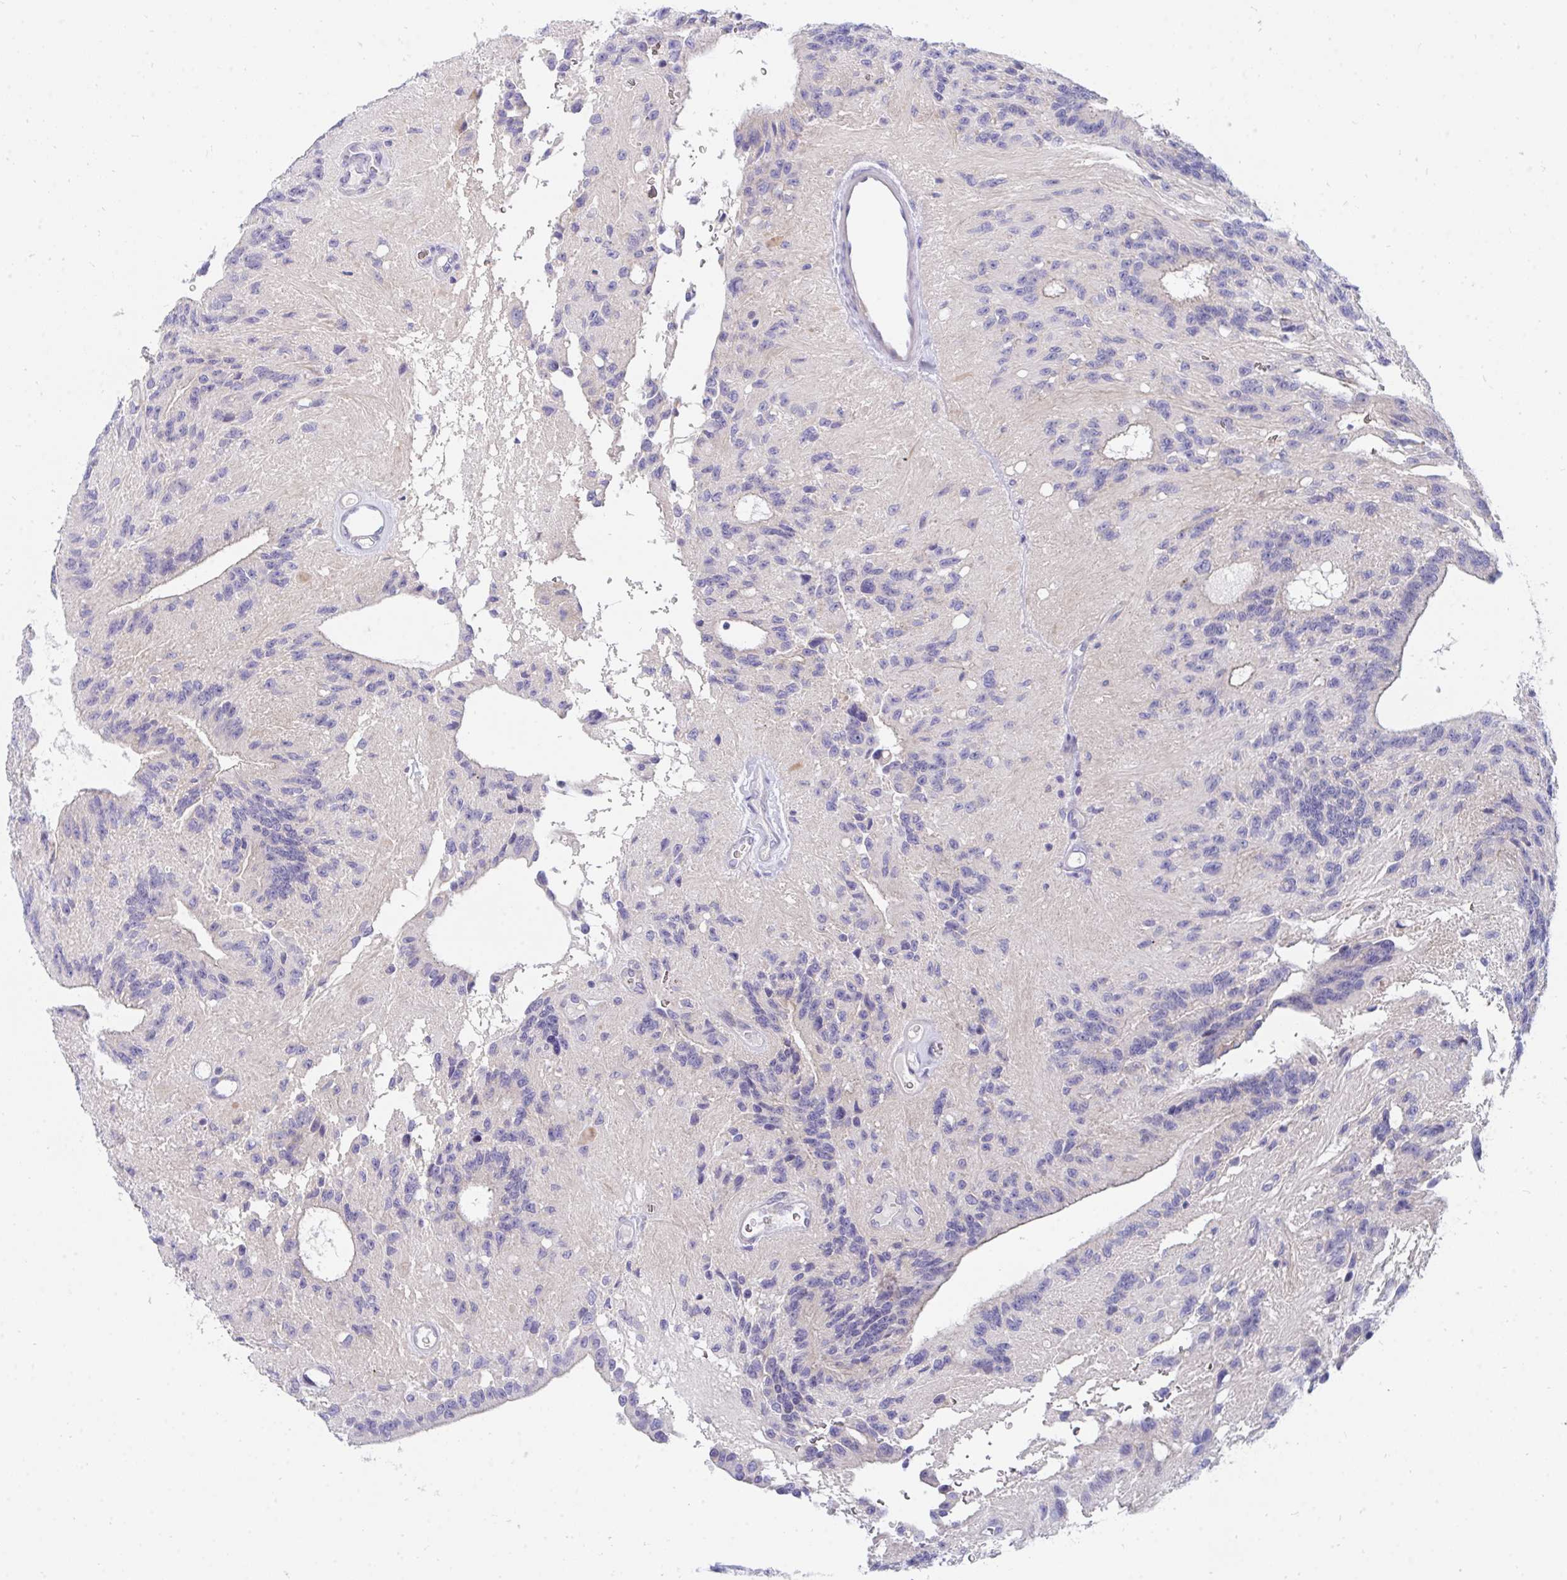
{"staining": {"intensity": "negative", "quantity": "none", "location": "none"}, "tissue": "glioma", "cell_type": "Tumor cells", "image_type": "cancer", "snomed": [{"axis": "morphology", "description": "Glioma, malignant, Low grade"}, {"axis": "topography", "description": "Brain"}], "caption": "This histopathology image is of glioma stained with IHC to label a protein in brown with the nuclei are counter-stained blue. There is no staining in tumor cells. (Brightfield microscopy of DAB (3,3'-diaminobenzidine) immunohistochemistry at high magnification).", "gene": "MROH2B", "patient": {"sex": "male", "age": 31}}